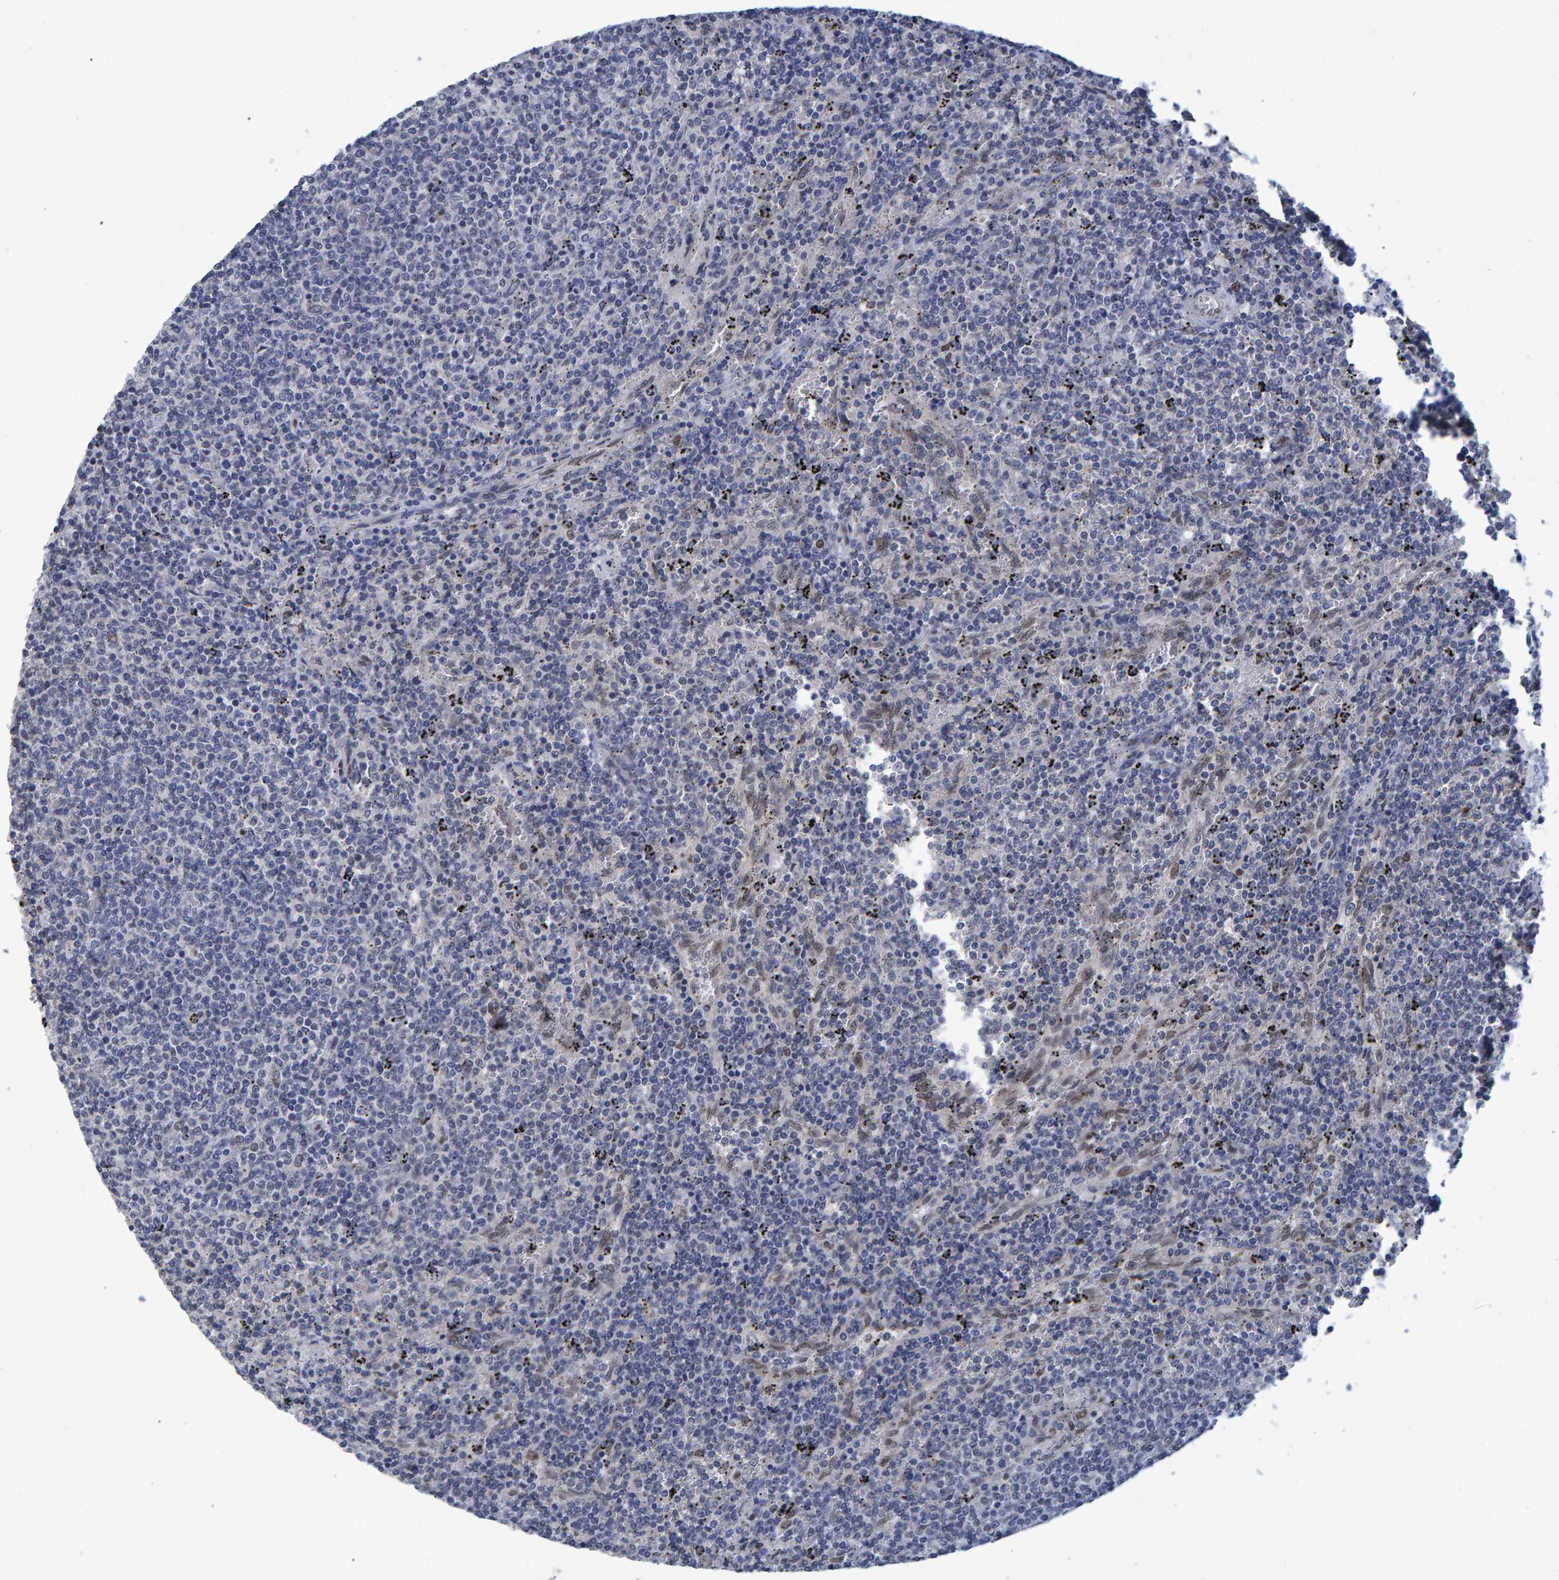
{"staining": {"intensity": "negative", "quantity": "none", "location": "none"}, "tissue": "lymphoma", "cell_type": "Tumor cells", "image_type": "cancer", "snomed": [{"axis": "morphology", "description": "Malignant lymphoma, non-Hodgkin's type, Low grade"}, {"axis": "topography", "description": "Spleen"}], "caption": "There is no significant expression in tumor cells of low-grade malignant lymphoma, non-Hodgkin's type. The staining is performed using DAB brown chromogen with nuclei counter-stained in using hematoxylin.", "gene": "QKI", "patient": {"sex": "female", "age": 50}}